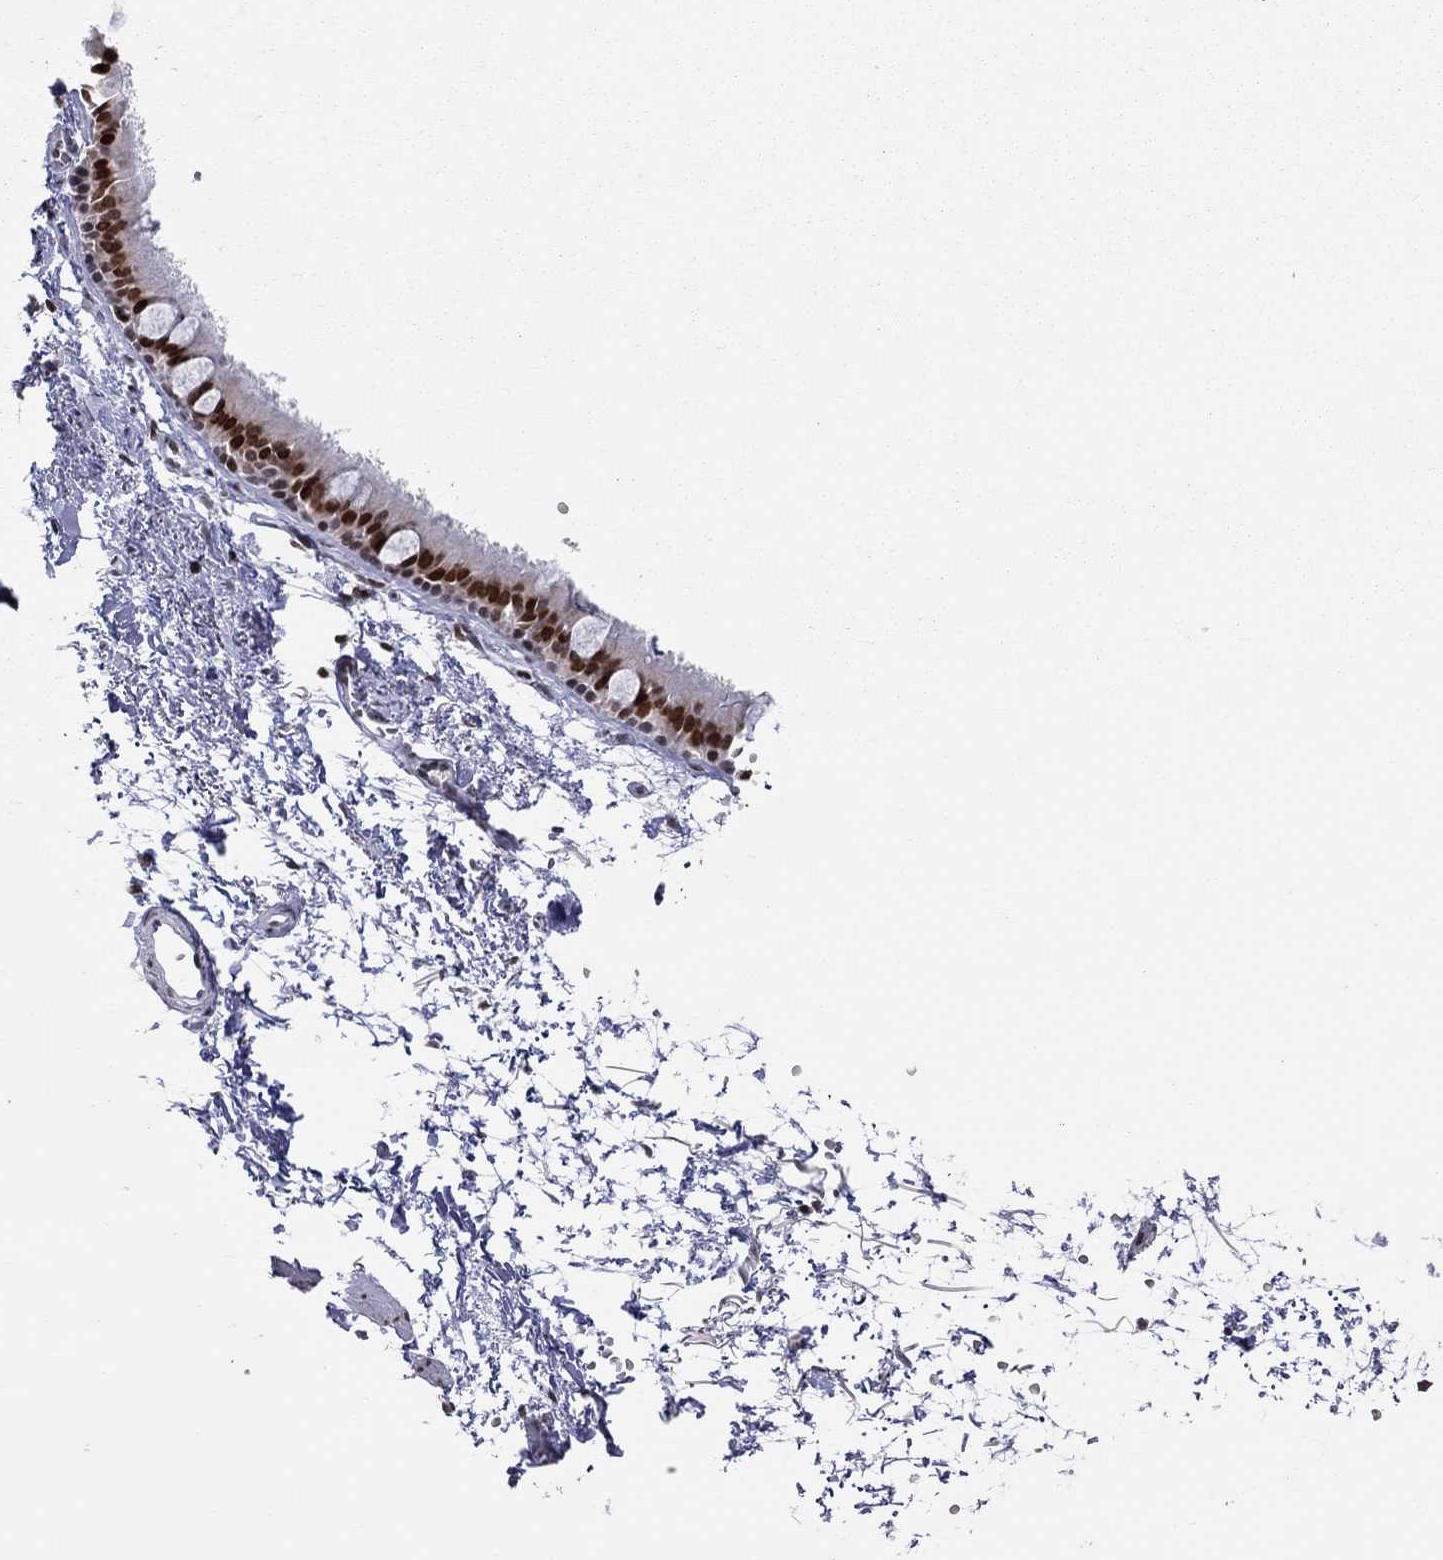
{"staining": {"intensity": "strong", "quantity": ">75%", "location": "nuclear"}, "tissue": "bronchus", "cell_type": "Respiratory epithelial cells", "image_type": "normal", "snomed": [{"axis": "morphology", "description": "Normal tissue, NOS"}, {"axis": "topography", "description": "Cartilage tissue"}, {"axis": "topography", "description": "Bronchus"}], "caption": "Brown immunohistochemical staining in normal bronchus displays strong nuclear expression in about >75% of respiratory epithelial cells. Immunohistochemistry stains the protein in brown and the nuclei are stained blue.", "gene": "H2AX", "patient": {"sex": "male", "age": 66}}